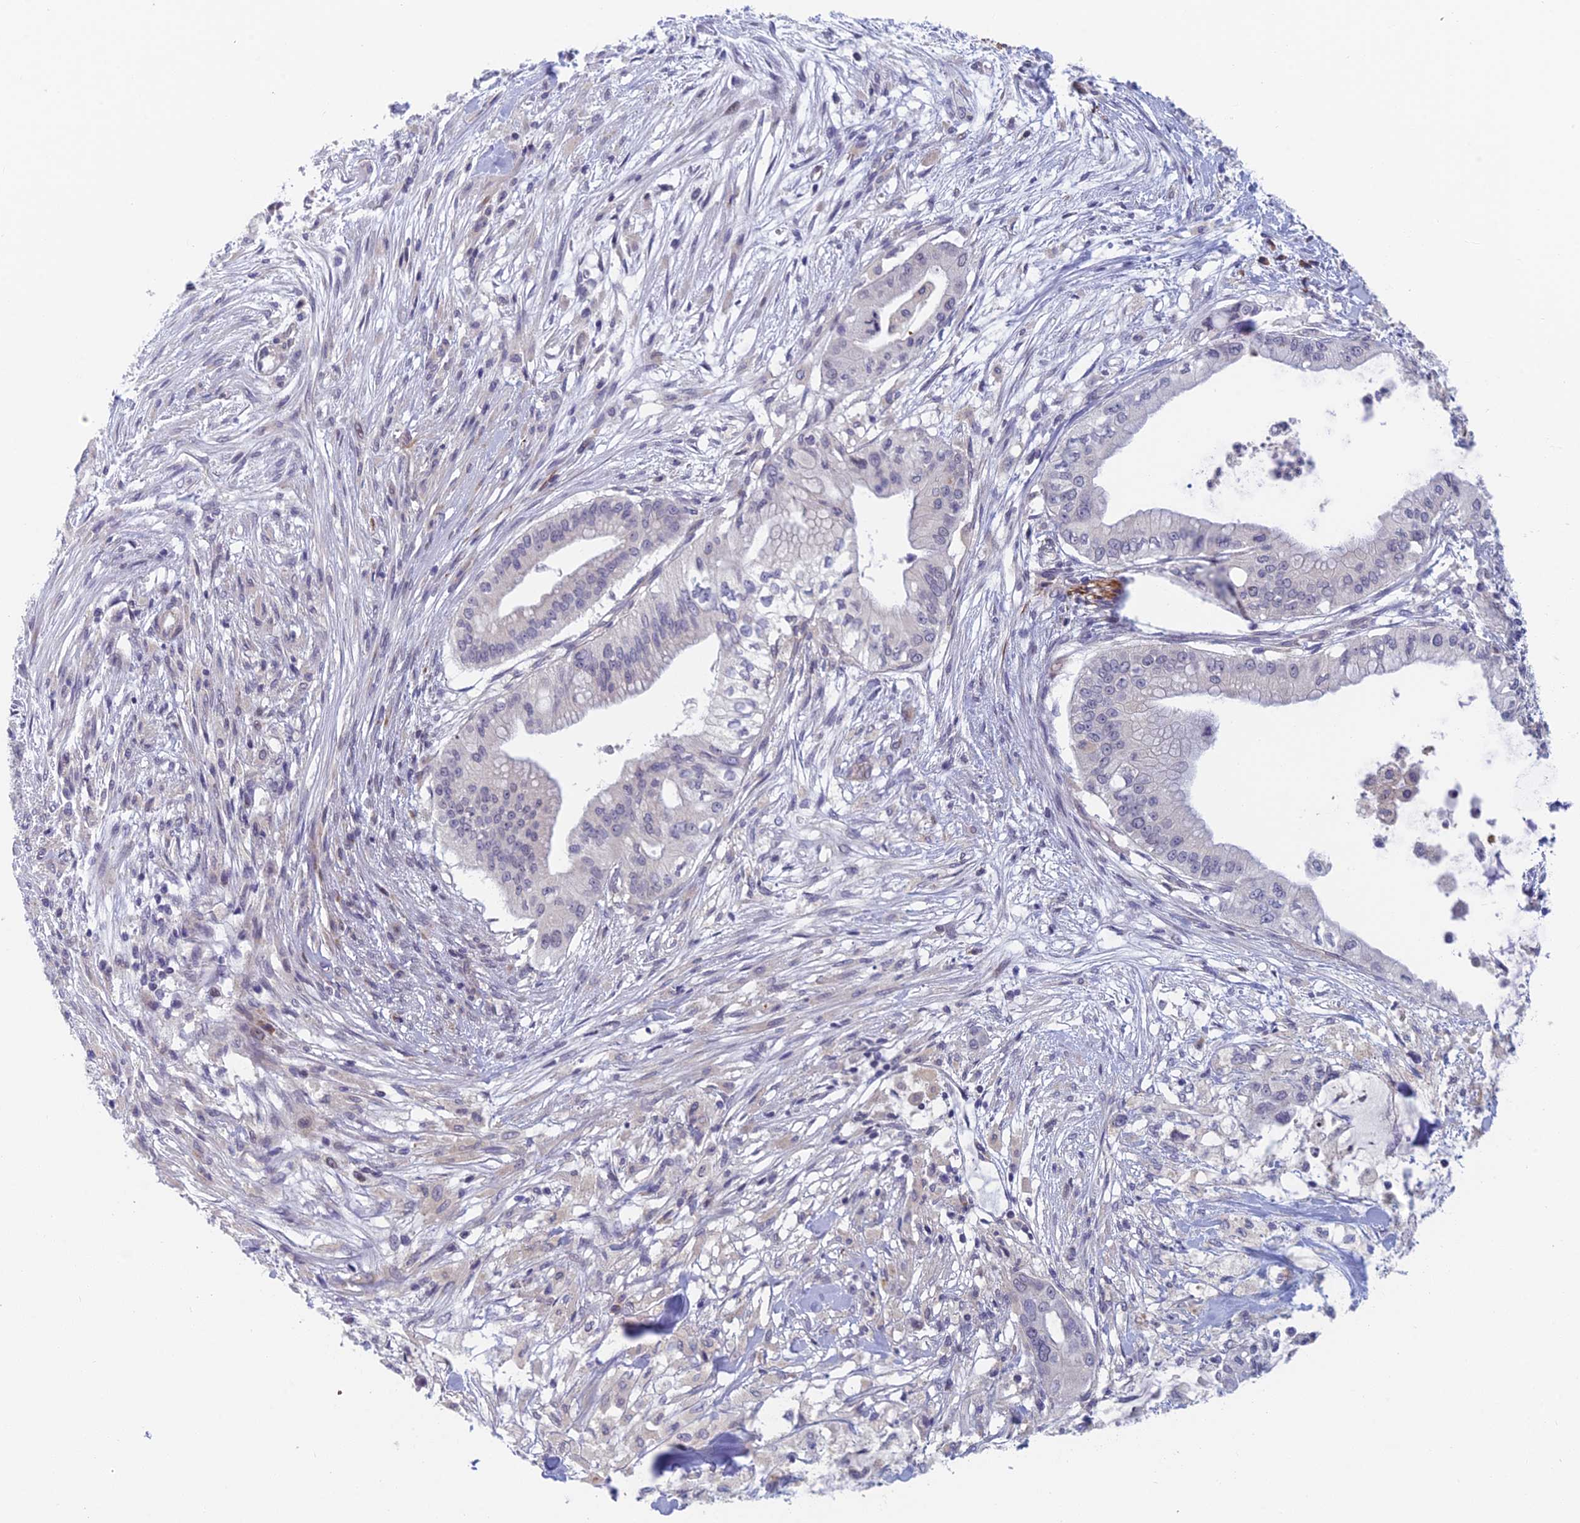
{"staining": {"intensity": "negative", "quantity": "none", "location": "none"}, "tissue": "pancreatic cancer", "cell_type": "Tumor cells", "image_type": "cancer", "snomed": [{"axis": "morphology", "description": "Adenocarcinoma, NOS"}, {"axis": "topography", "description": "Pancreas"}], "caption": "DAB (3,3'-diaminobenzidine) immunohistochemical staining of pancreatic cancer reveals no significant expression in tumor cells. (Stains: DAB (3,3'-diaminobenzidine) IHC with hematoxylin counter stain, Microscopy: brightfield microscopy at high magnification).", "gene": "PPP1R26", "patient": {"sex": "male", "age": 46}}